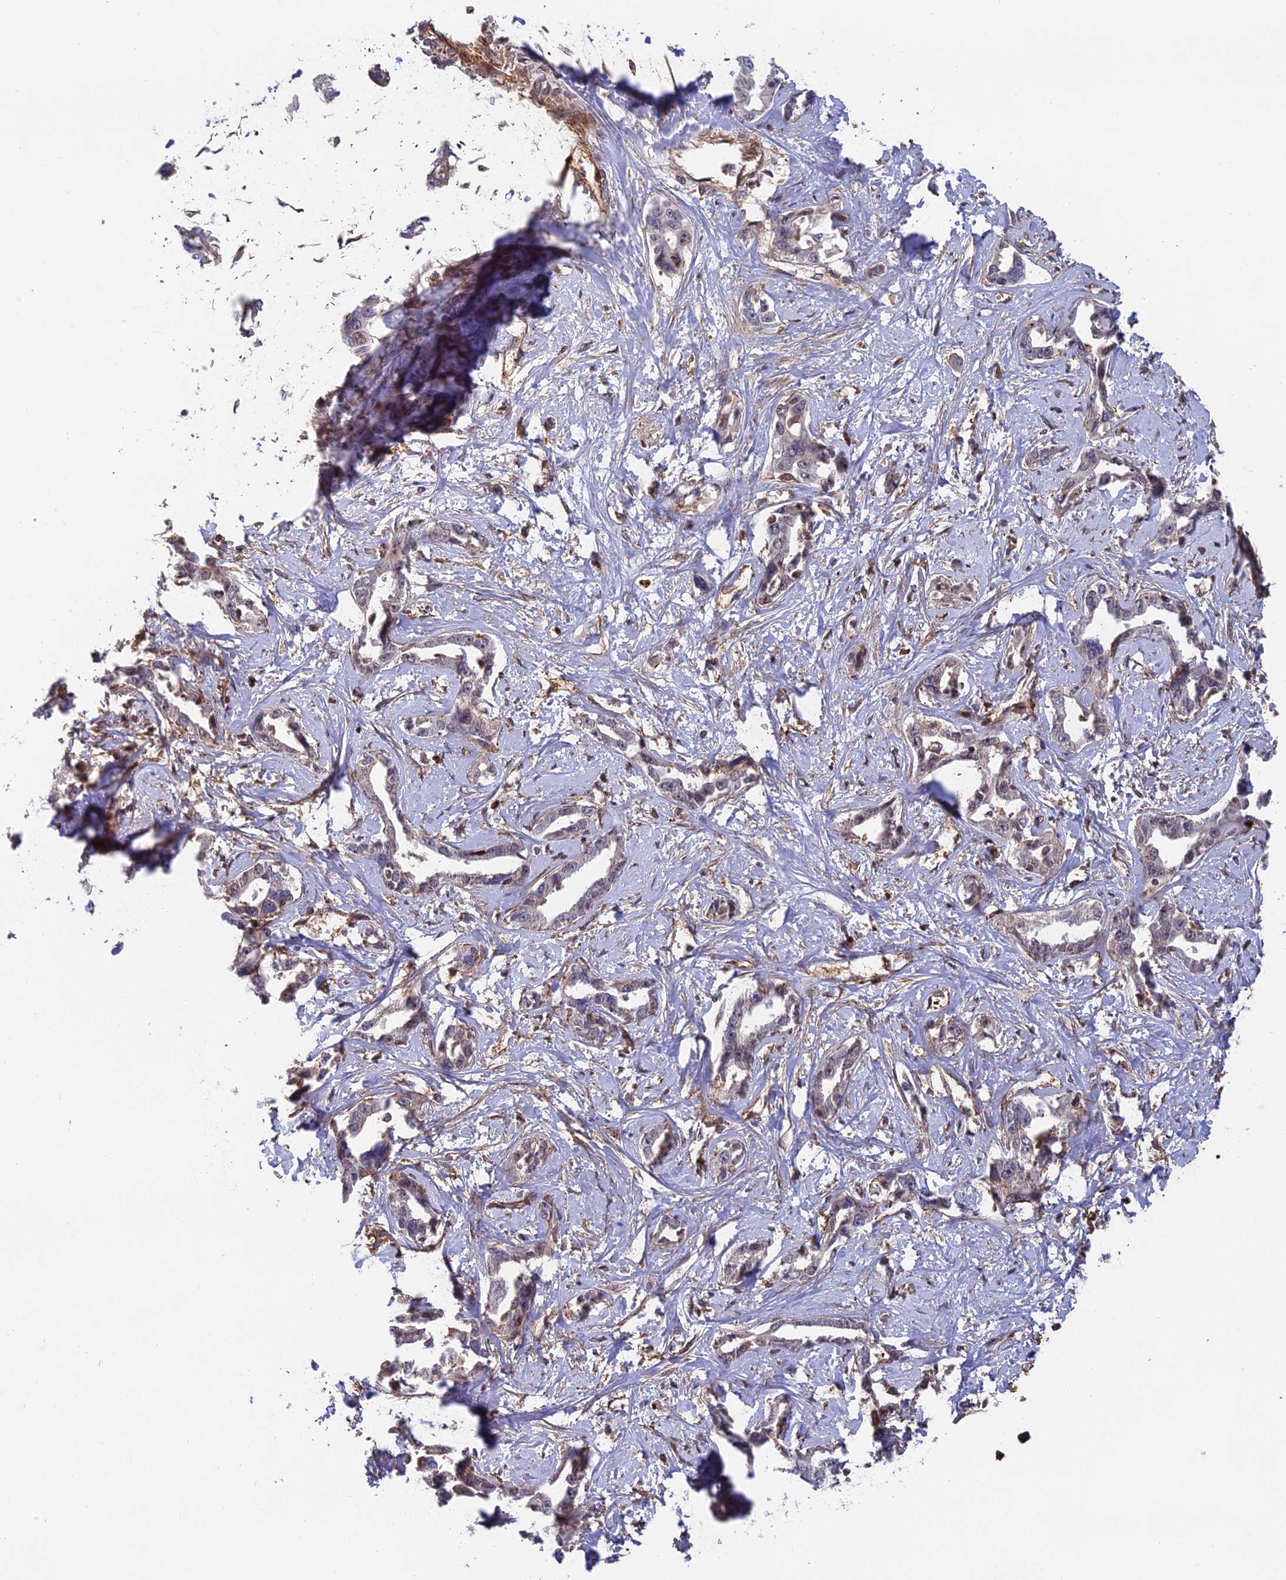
{"staining": {"intensity": "weak", "quantity": "<25%", "location": "cytoplasmic/membranous"}, "tissue": "liver cancer", "cell_type": "Tumor cells", "image_type": "cancer", "snomed": [{"axis": "morphology", "description": "Cholangiocarcinoma"}, {"axis": "topography", "description": "Liver"}], "caption": "Tumor cells show no significant protein positivity in cholangiocarcinoma (liver). (DAB (3,3'-diaminobenzidine) IHC visualized using brightfield microscopy, high magnification).", "gene": "OSBPL1A", "patient": {"sex": "male", "age": 59}}